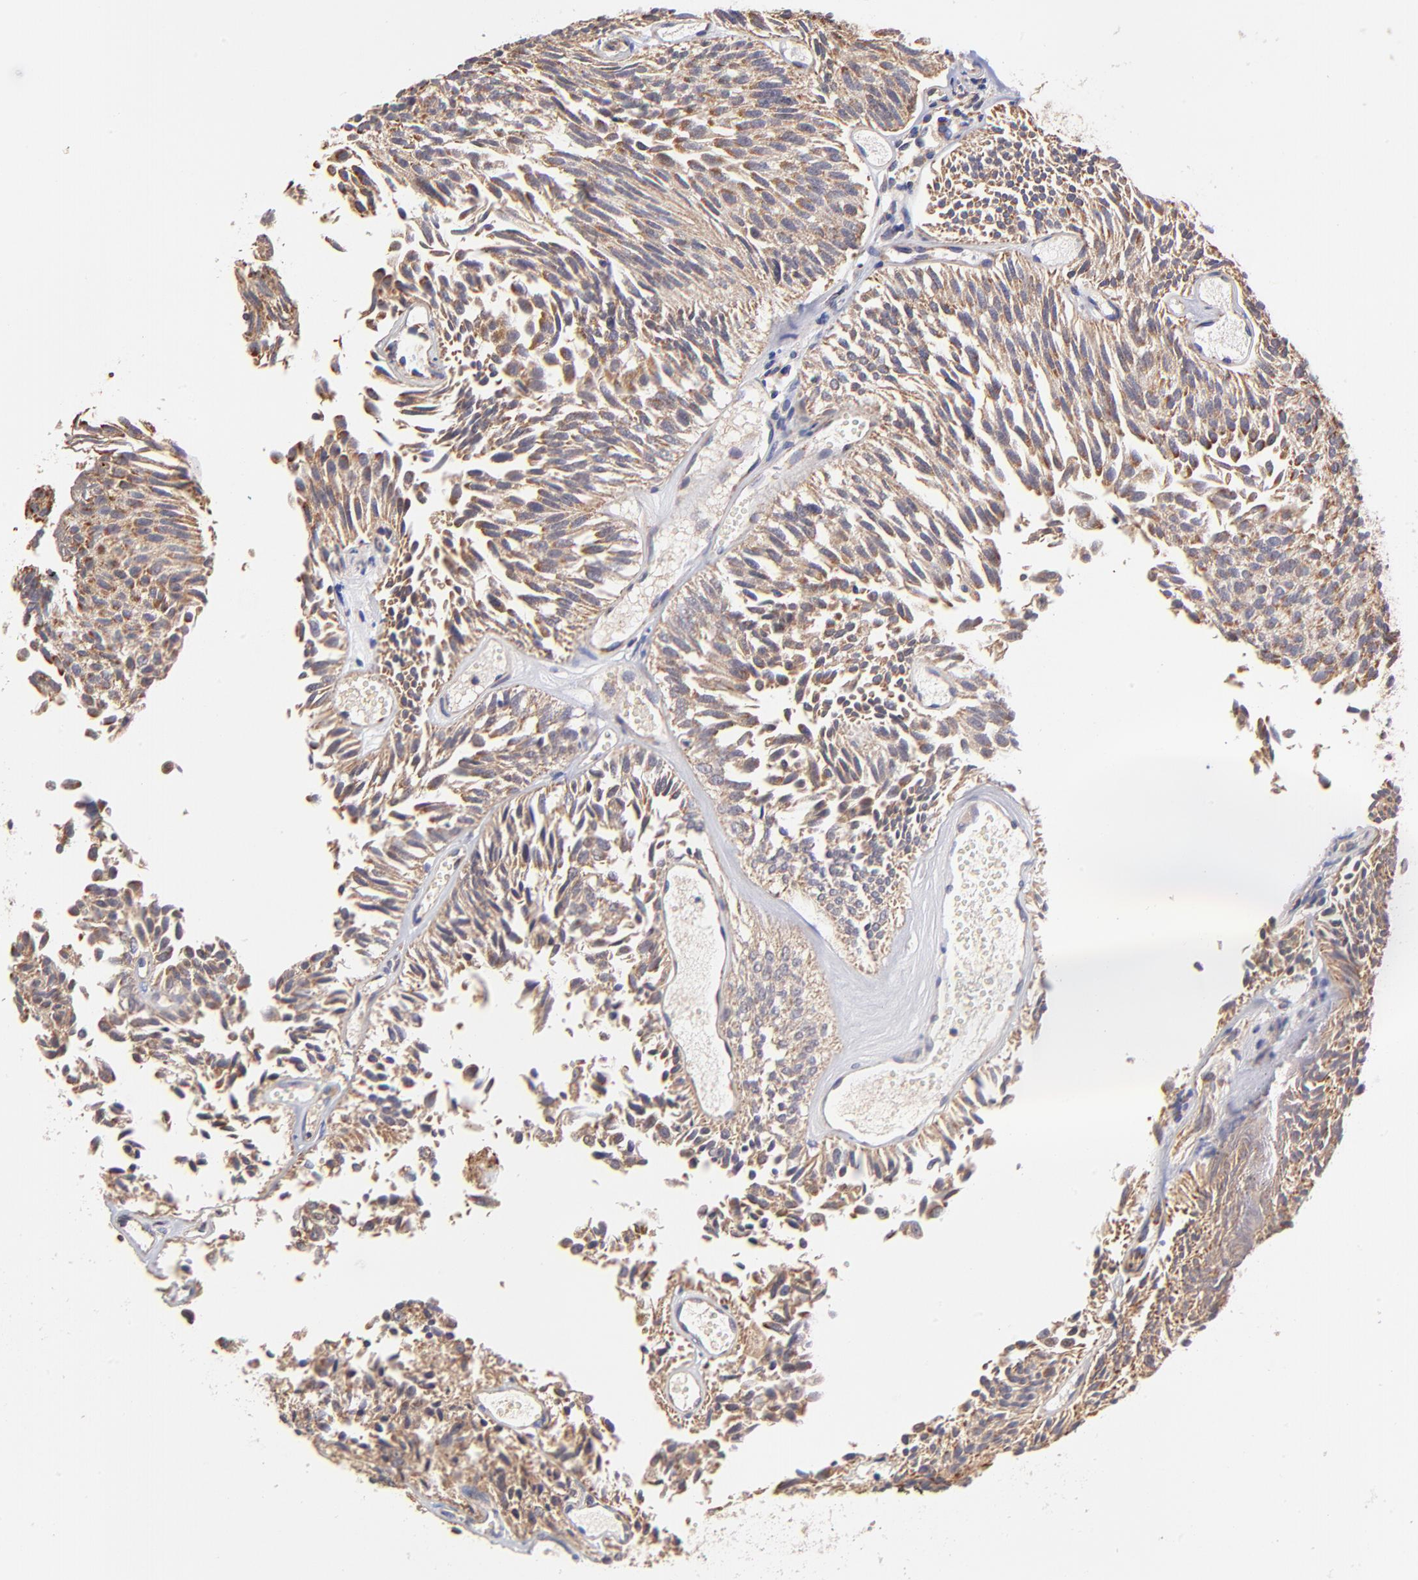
{"staining": {"intensity": "strong", "quantity": ">75%", "location": "cytoplasmic/membranous"}, "tissue": "urothelial cancer", "cell_type": "Tumor cells", "image_type": "cancer", "snomed": [{"axis": "morphology", "description": "Urothelial carcinoma, Low grade"}, {"axis": "topography", "description": "Urinary bladder"}], "caption": "Low-grade urothelial carcinoma stained with a protein marker reveals strong staining in tumor cells.", "gene": "UBE2H", "patient": {"sex": "male", "age": 76}}